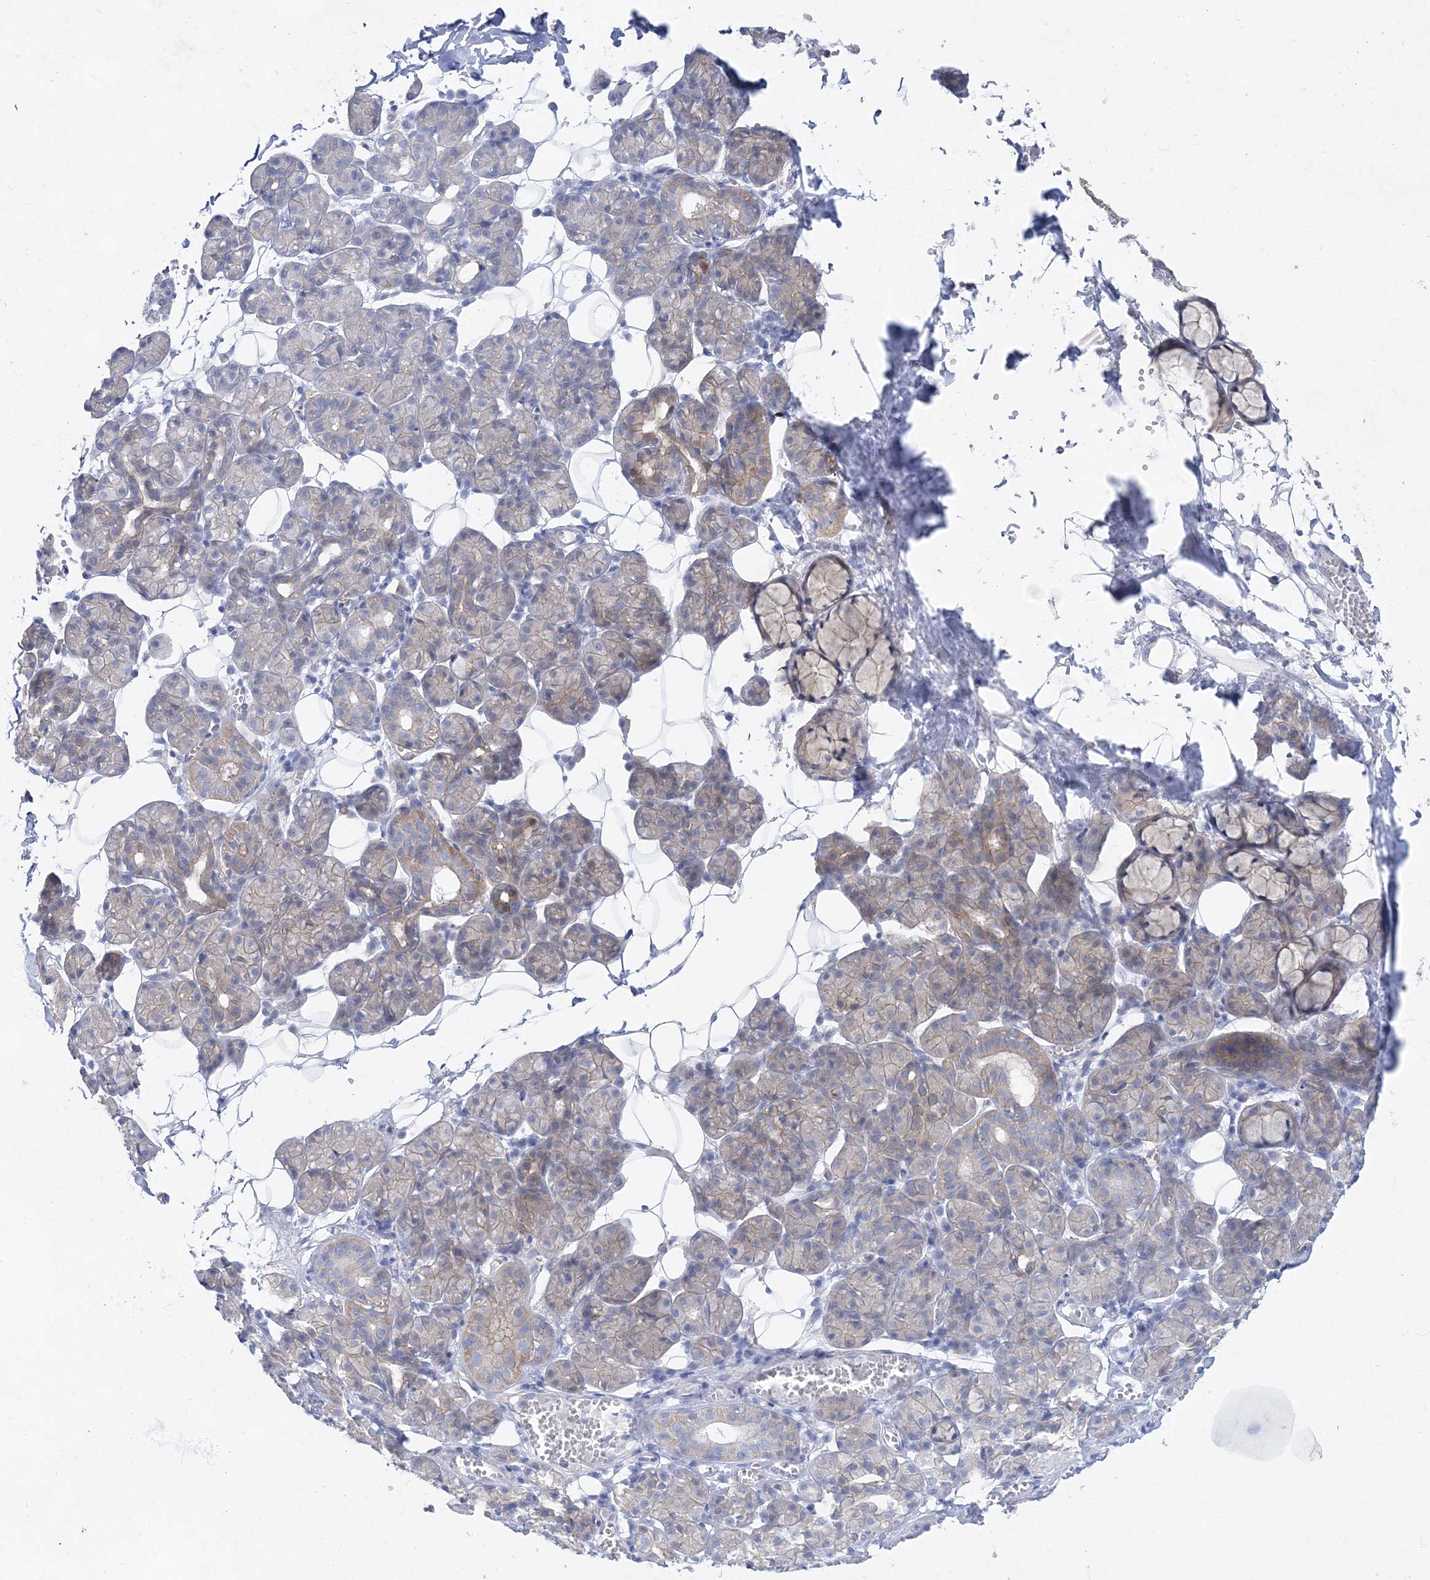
{"staining": {"intensity": "weak", "quantity": "25%-75%", "location": "cytoplasmic/membranous"}, "tissue": "salivary gland", "cell_type": "Glandular cells", "image_type": "normal", "snomed": [{"axis": "morphology", "description": "Normal tissue, NOS"}, {"axis": "topography", "description": "Salivary gland"}], "caption": "IHC image of benign salivary gland: human salivary gland stained using immunohistochemistry (IHC) reveals low levels of weak protein expression localized specifically in the cytoplasmic/membranous of glandular cells, appearing as a cytoplasmic/membranous brown color.", "gene": "NAA40", "patient": {"sex": "male", "age": 63}}